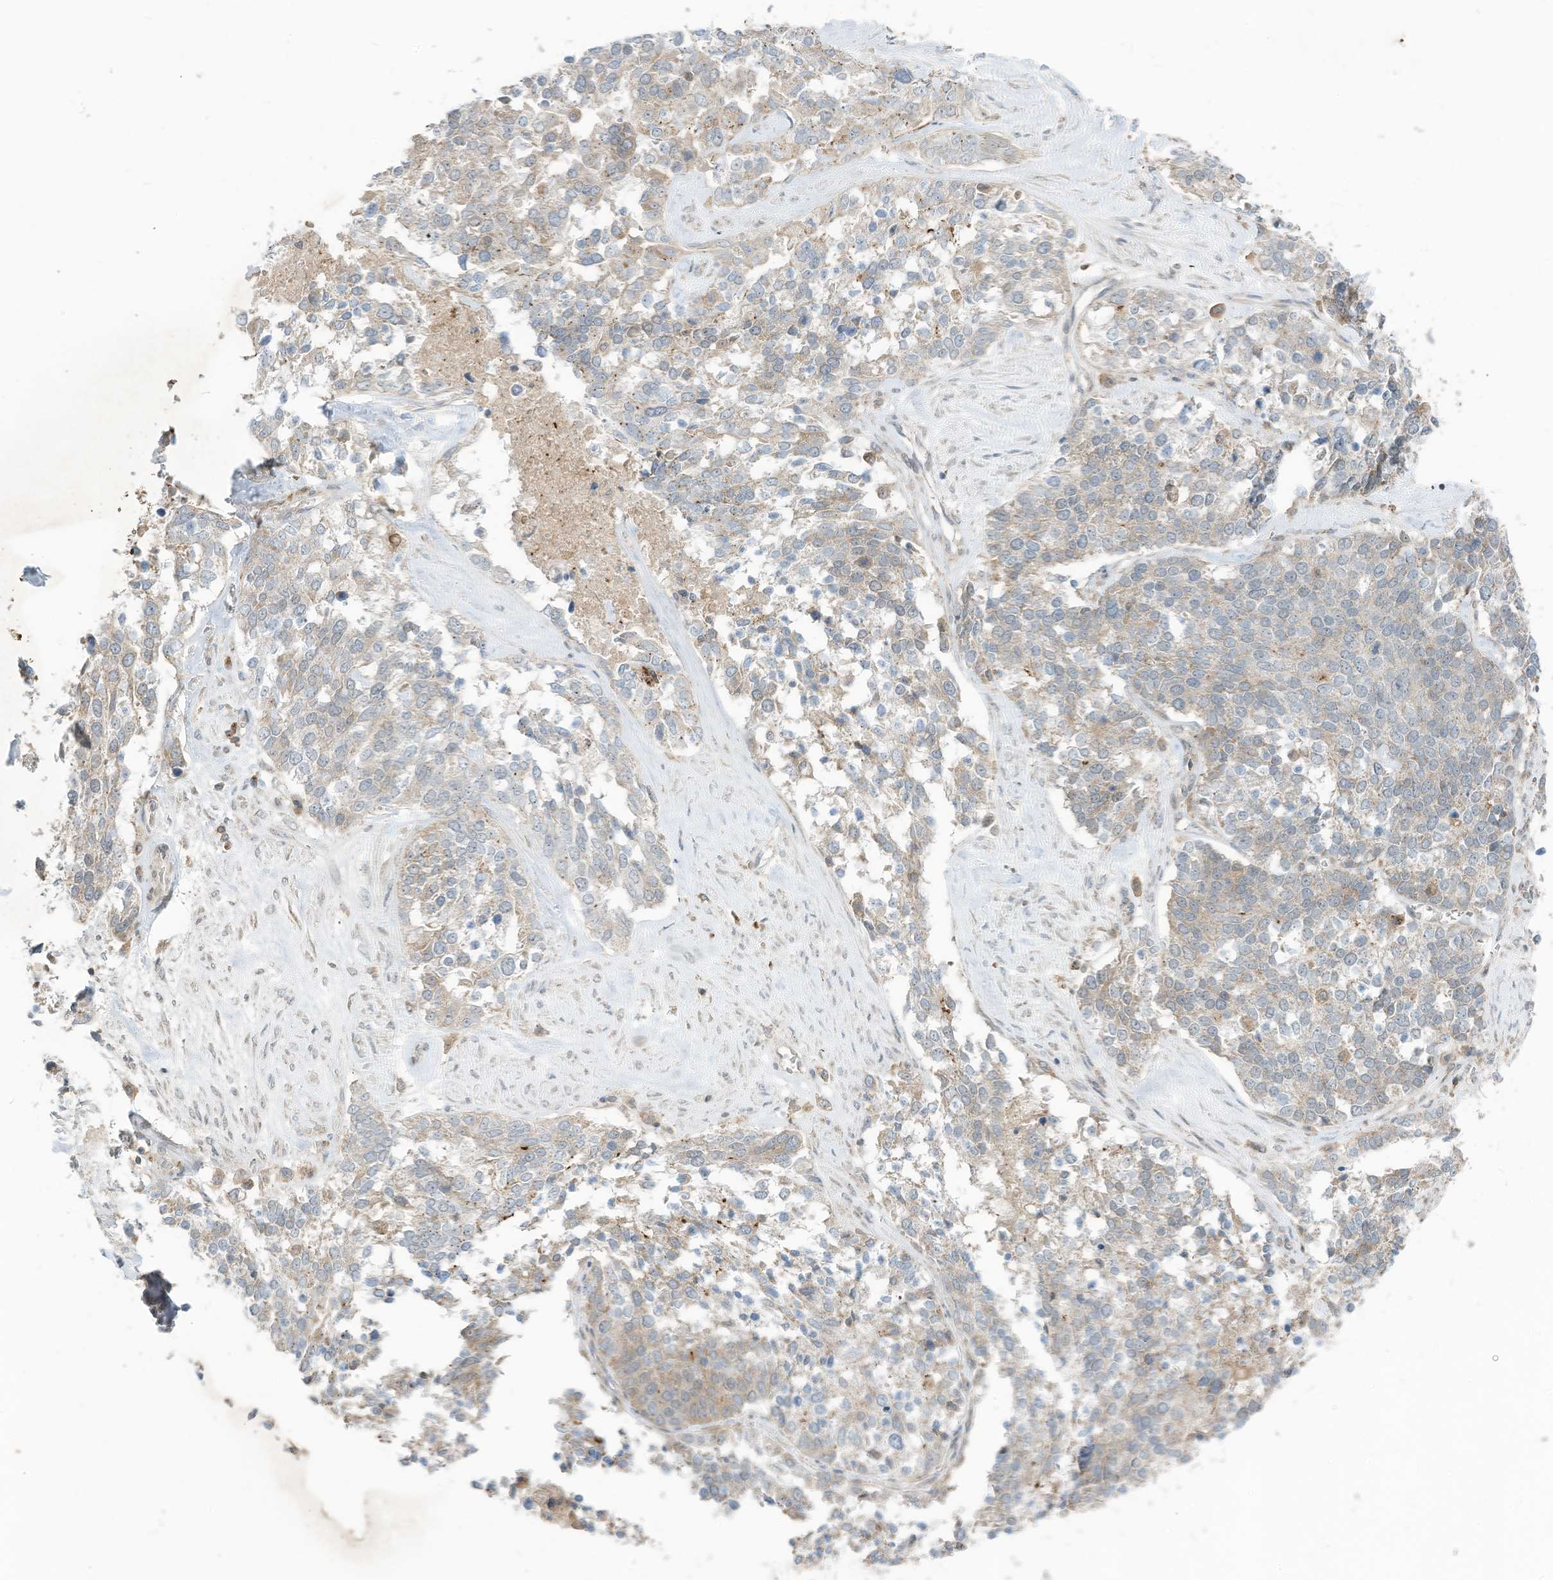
{"staining": {"intensity": "negative", "quantity": "none", "location": "none"}, "tissue": "ovarian cancer", "cell_type": "Tumor cells", "image_type": "cancer", "snomed": [{"axis": "morphology", "description": "Cystadenocarcinoma, serous, NOS"}, {"axis": "topography", "description": "Ovary"}], "caption": "This is an immunohistochemistry (IHC) histopathology image of ovarian cancer (serous cystadenocarcinoma). There is no staining in tumor cells.", "gene": "PARVG", "patient": {"sex": "female", "age": 44}}